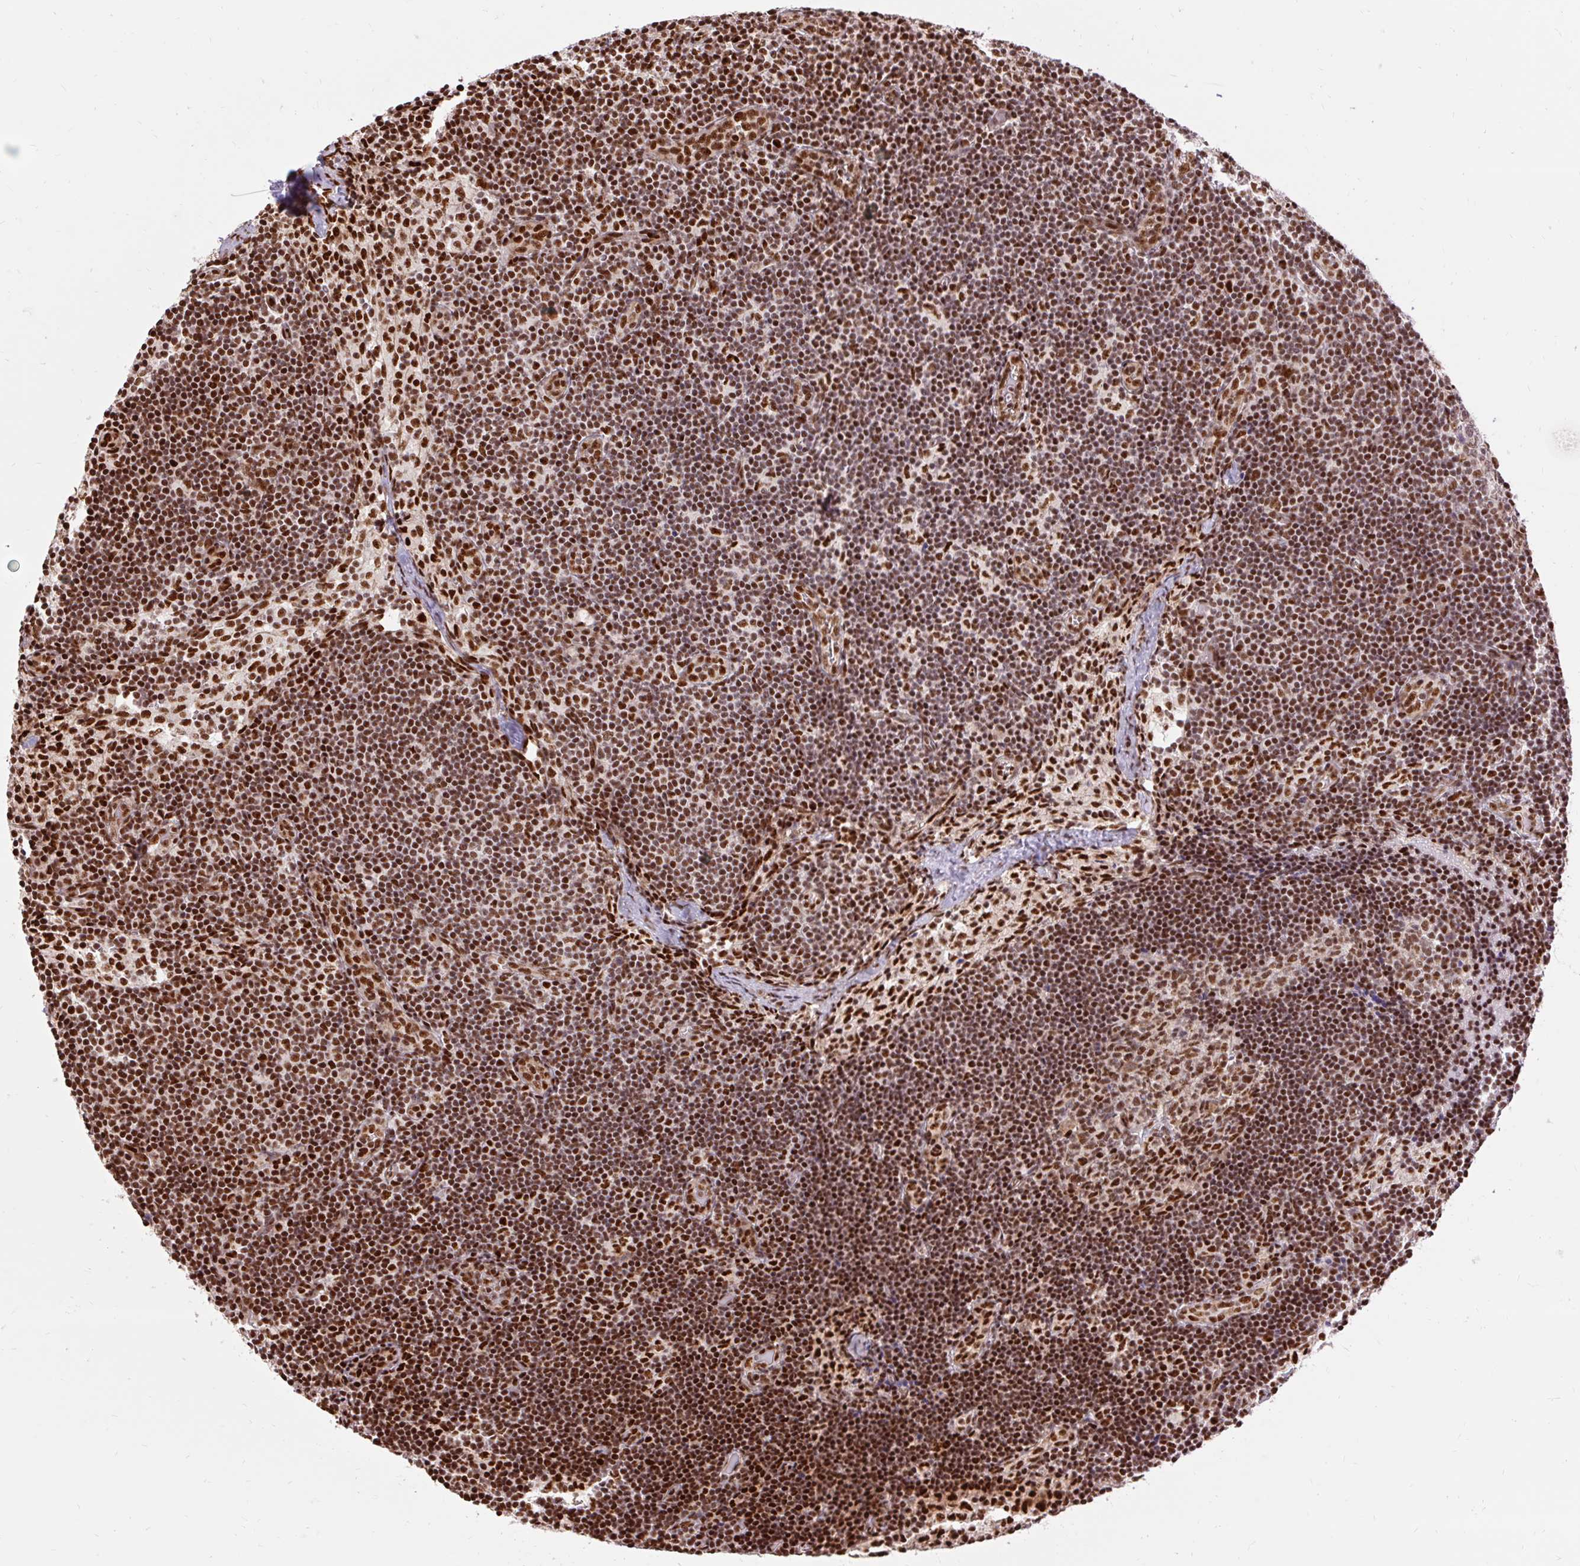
{"staining": {"intensity": "strong", "quantity": ">75%", "location": "nuclear"}, "tissue": "lymph node", "cell_type": "Germinal center cells", "image_type": "normal", "snomed": [{"axis": "morphology", "description": "Normal tissue, NOS"}, {"axis": "topography", "description": "Lymph node"}], "caption": "Lymph node stained for a protein (brown) shows strong nuclear positive positivity in about >75% of germinal center cells.", "gene": "MECOM", "patient": {"sex": "female", "age": 31}}